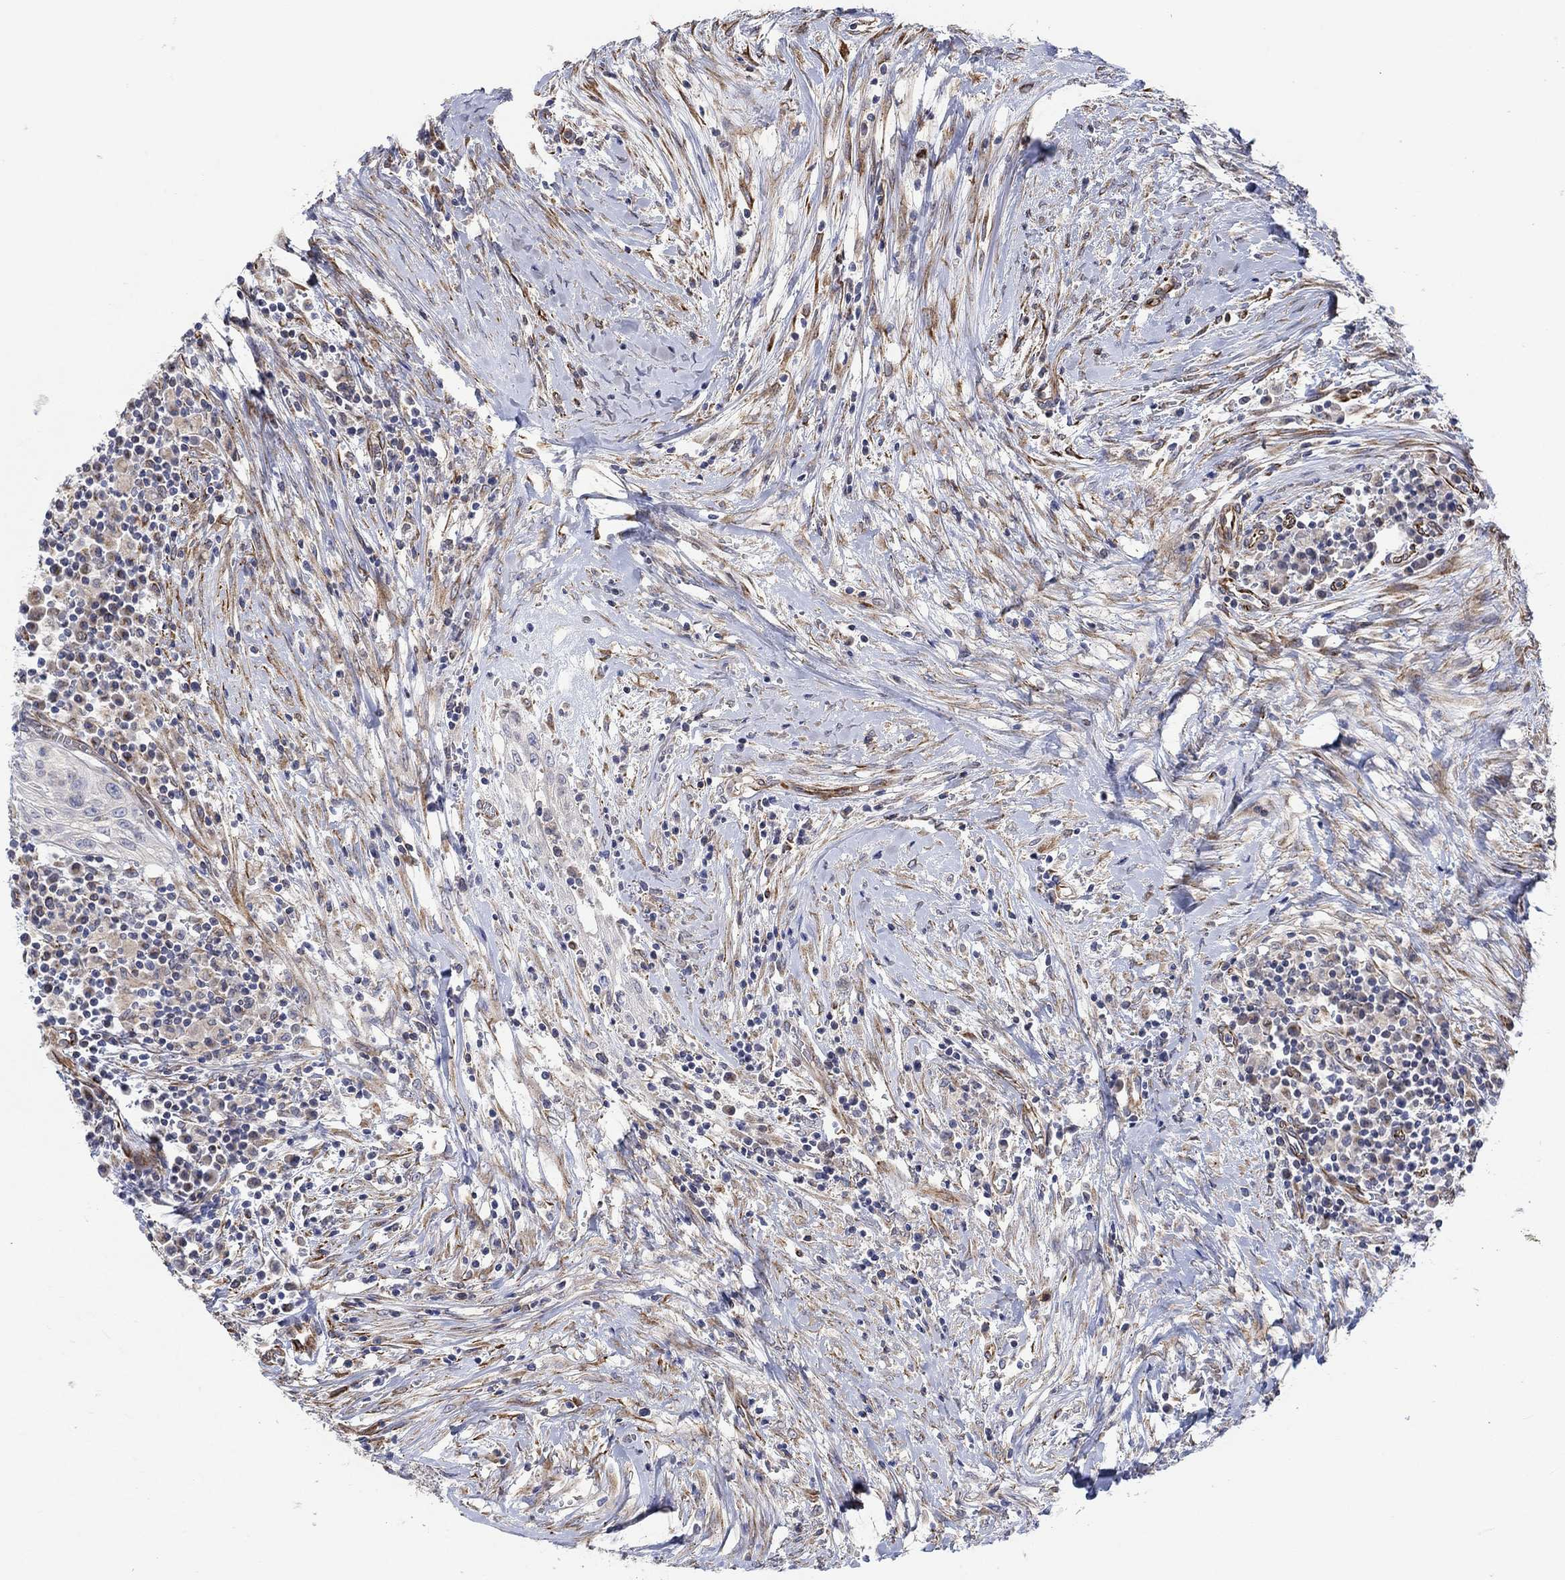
{"staining": {"intensity": "negative", "quantity": "none", "location": "none"}, "tissue": "head and neck cancer", "cell_type": "Tumor cells", "image_type": "cancer", "snomed": [{"axis": "morphology", "description": "Squamous cell carcinoma, NOS"}, {"axis": "topography", "description": "Oral tissue"}, {"axis": "topography", "description": "Head-Neck"}], "caption": "This is an immunohistochemistry (IHC) photomicrograph of head and neck cancer (squamous cell carcinoma). There is no staining in tumor cells.", "gene": "CAMK1D", "patient": {"sex": "male", "age": 58}}